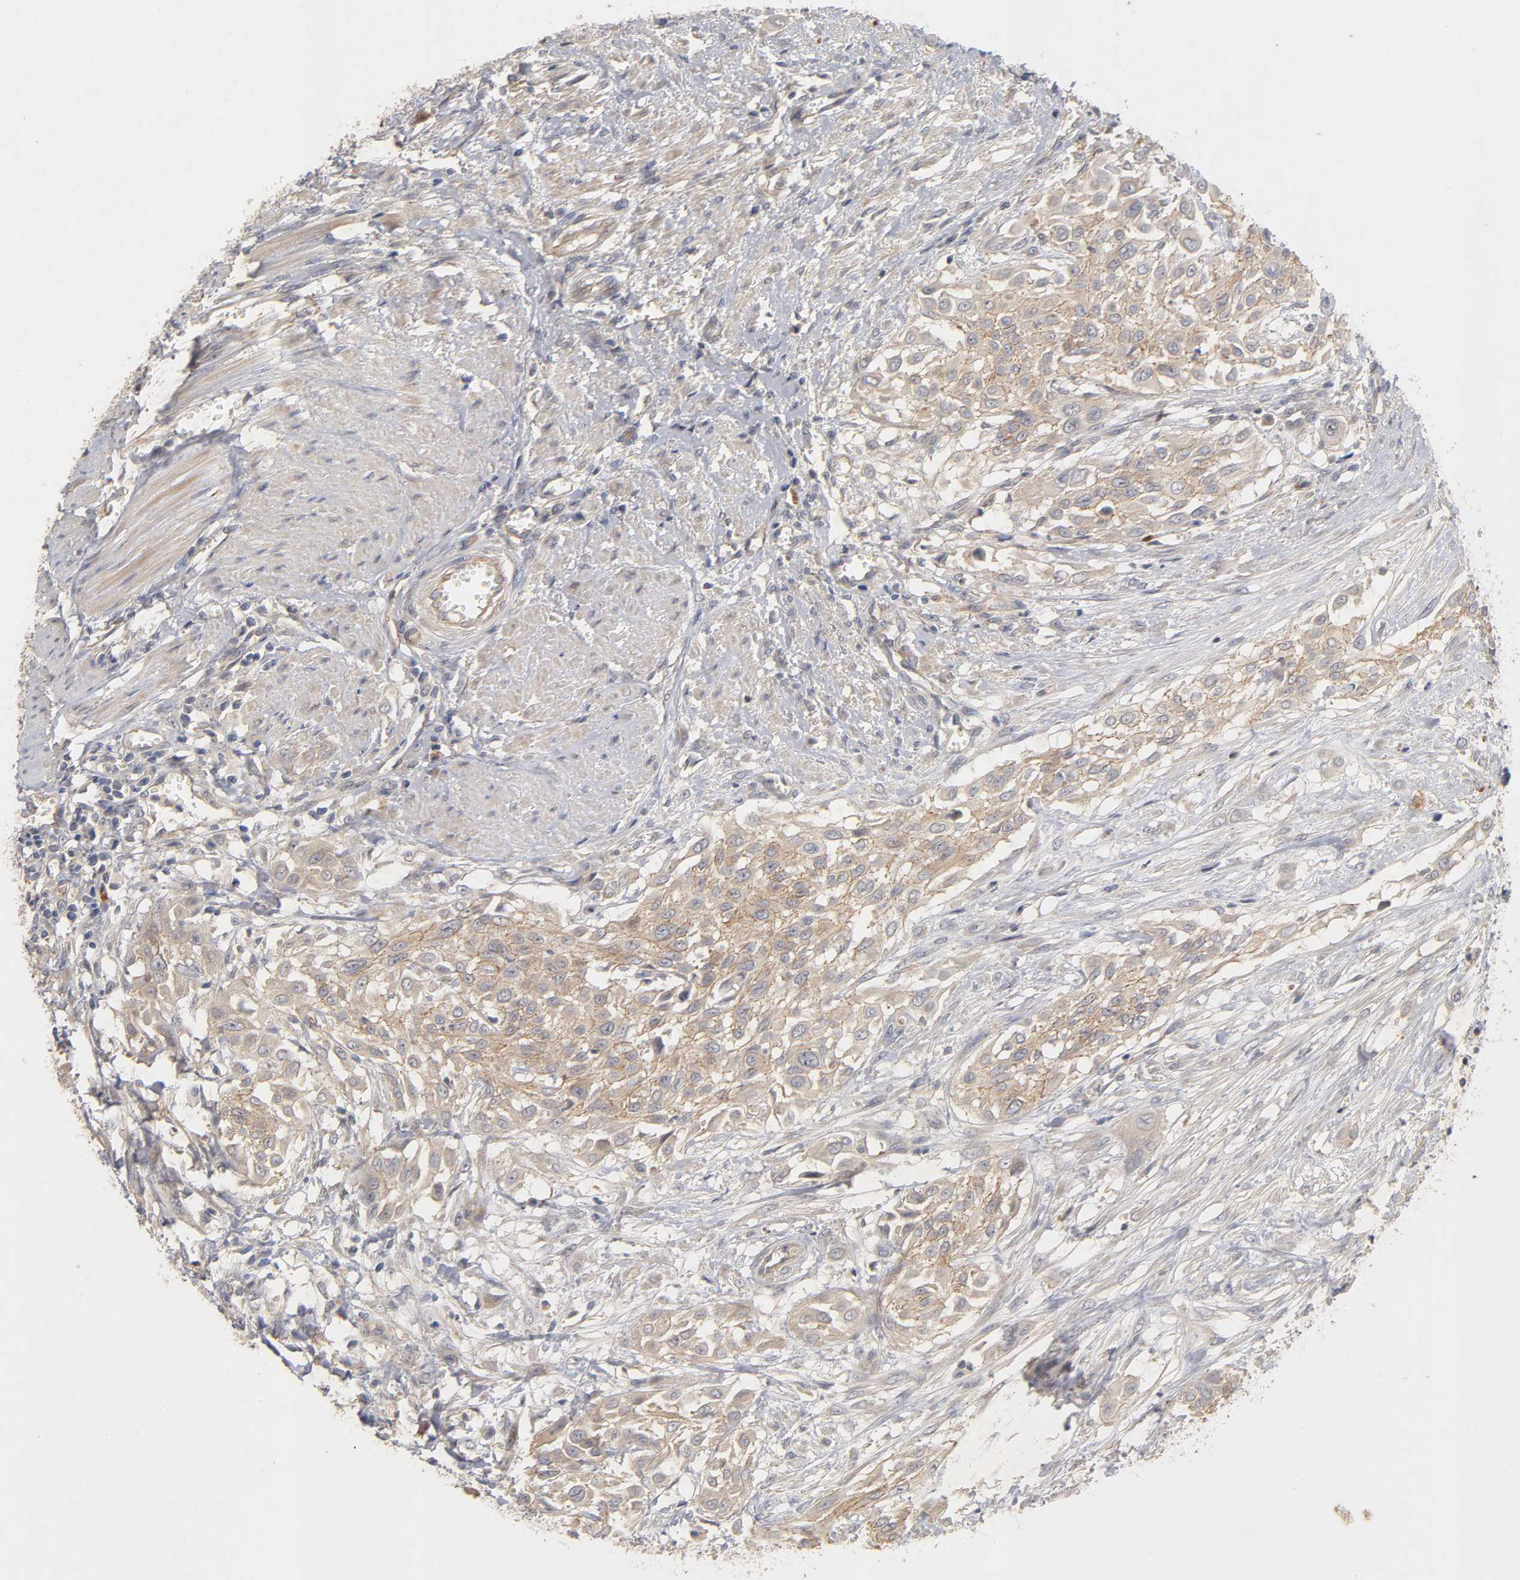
{"staining": {"intensity": "weak", "quantity": ">75%", "location": "cytoplasmic/membranous"}, "tissue": "urothelial cancer", "cell_type": "Tumor cells", "image_type": "cancer", "snomed": [{"axis": "morphology", "description": "Urothelial carcinoma, High grade"}, {"axis": "topography", "description": "Urinary bladder"}], "caption": "Brown immunohistochemical staining in human high-grade urothelial carcinoma demonstrates weak cytoplasmic/membranous positivity in approximately >75% of tumor cells. (DAB (3,3'-diaminobenzidine) IHC with brightfield microscopy, high magnification).", "gene": "PDZD11", "patient": {"sex": "male", "age": 57}}